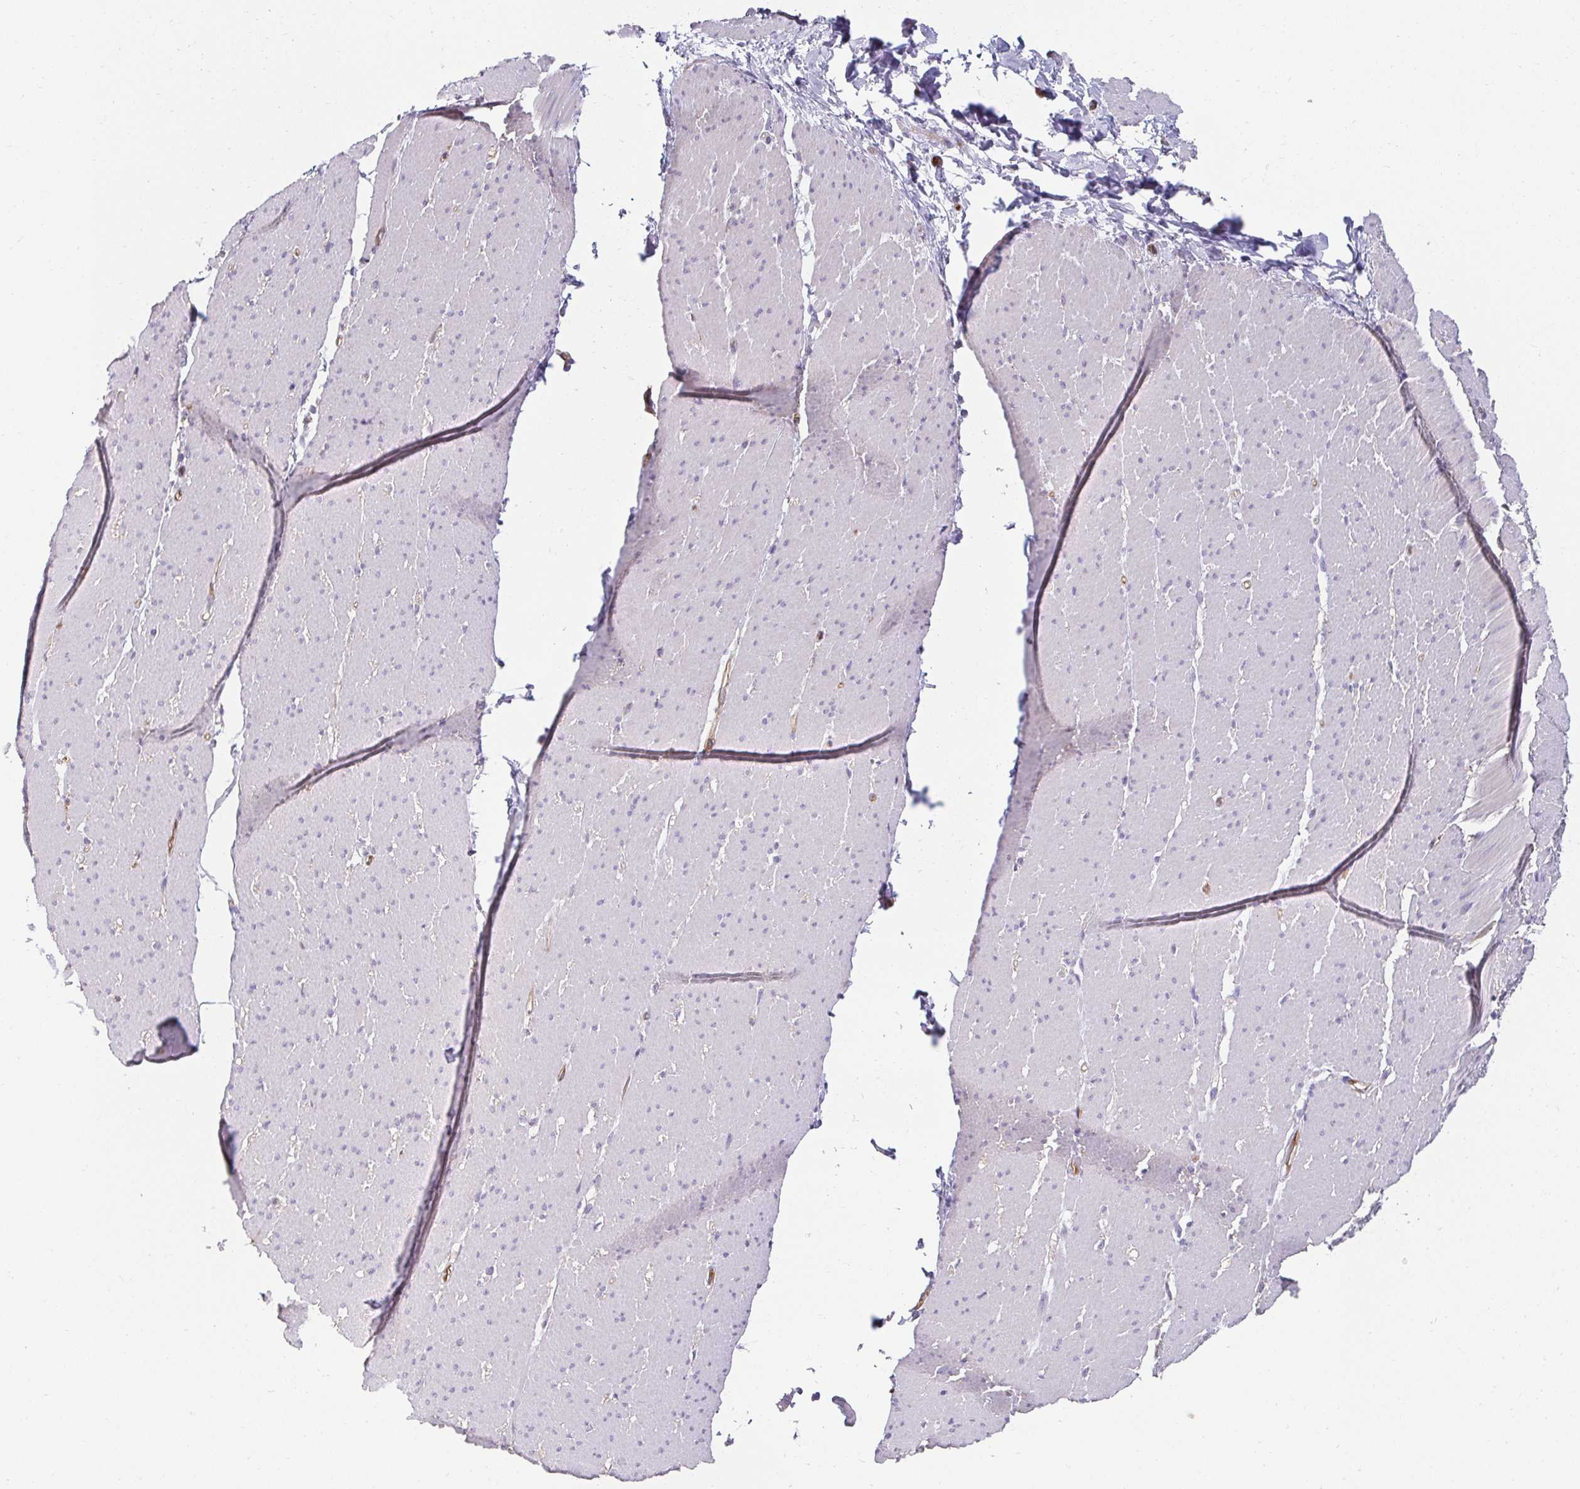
{"staining": {"intensity": "negative", "quantity": "none", "location": "none"}, "tissue": "smooth muscle", "cell_type": "Smooth muscle cells", "image_type": "normal", "snomed": [{"axis": "morphology", "description": "Normal tissue, NOS"}, {"axis": "topography", "description": "Smooth muscle"}, {"axis": "topography", "description": "Rectum"}], "caption": "Immunohistochemical staining of unremarkable smooth muscle demonstrates no significant positivity in smooth muscle cells. (Immunohistochemistry, brightfield microscopy, high magnification).", "gene": "PDE2A", "patient": {"sex": "male", "age": 53}}